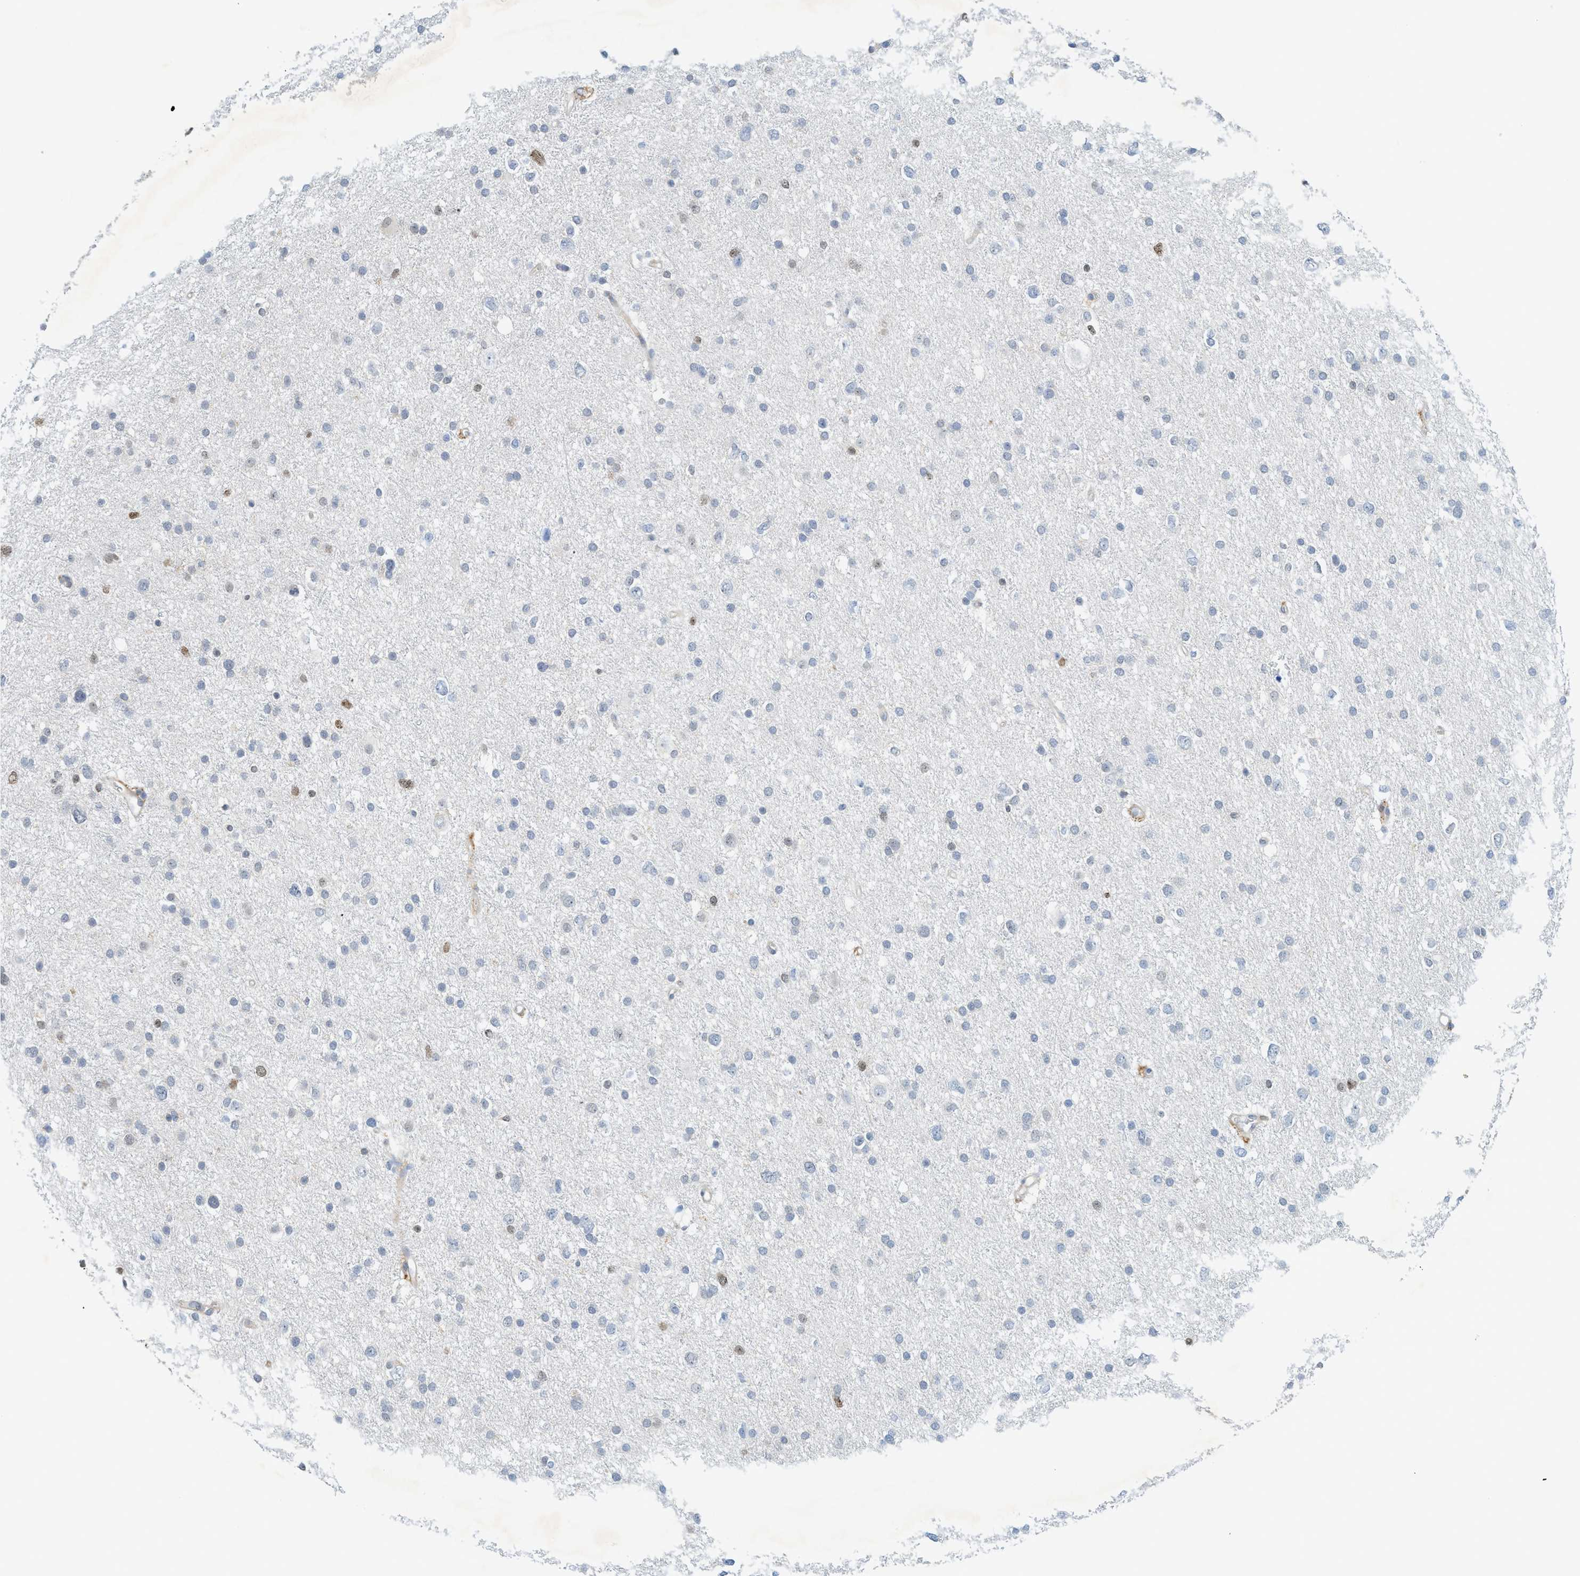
{"staining": {"intensity": "weak", "quantity": "<25%", "location": "nuclear"}, "tissue": "glioma", "cell_type": "Tumor cells", "image_type": "cancer", "snomed": [{"axis": "morphology", "description": "Glioma, malignant, Low grade"}, {"axis": "topography", "description": "Brain"}], "caption": "A micrograph of human malignant glioma (low-grade) is negative for staining in tumor cells.", "gene": "SH3D19", "patient": {"sex": "female", "age": 37}}